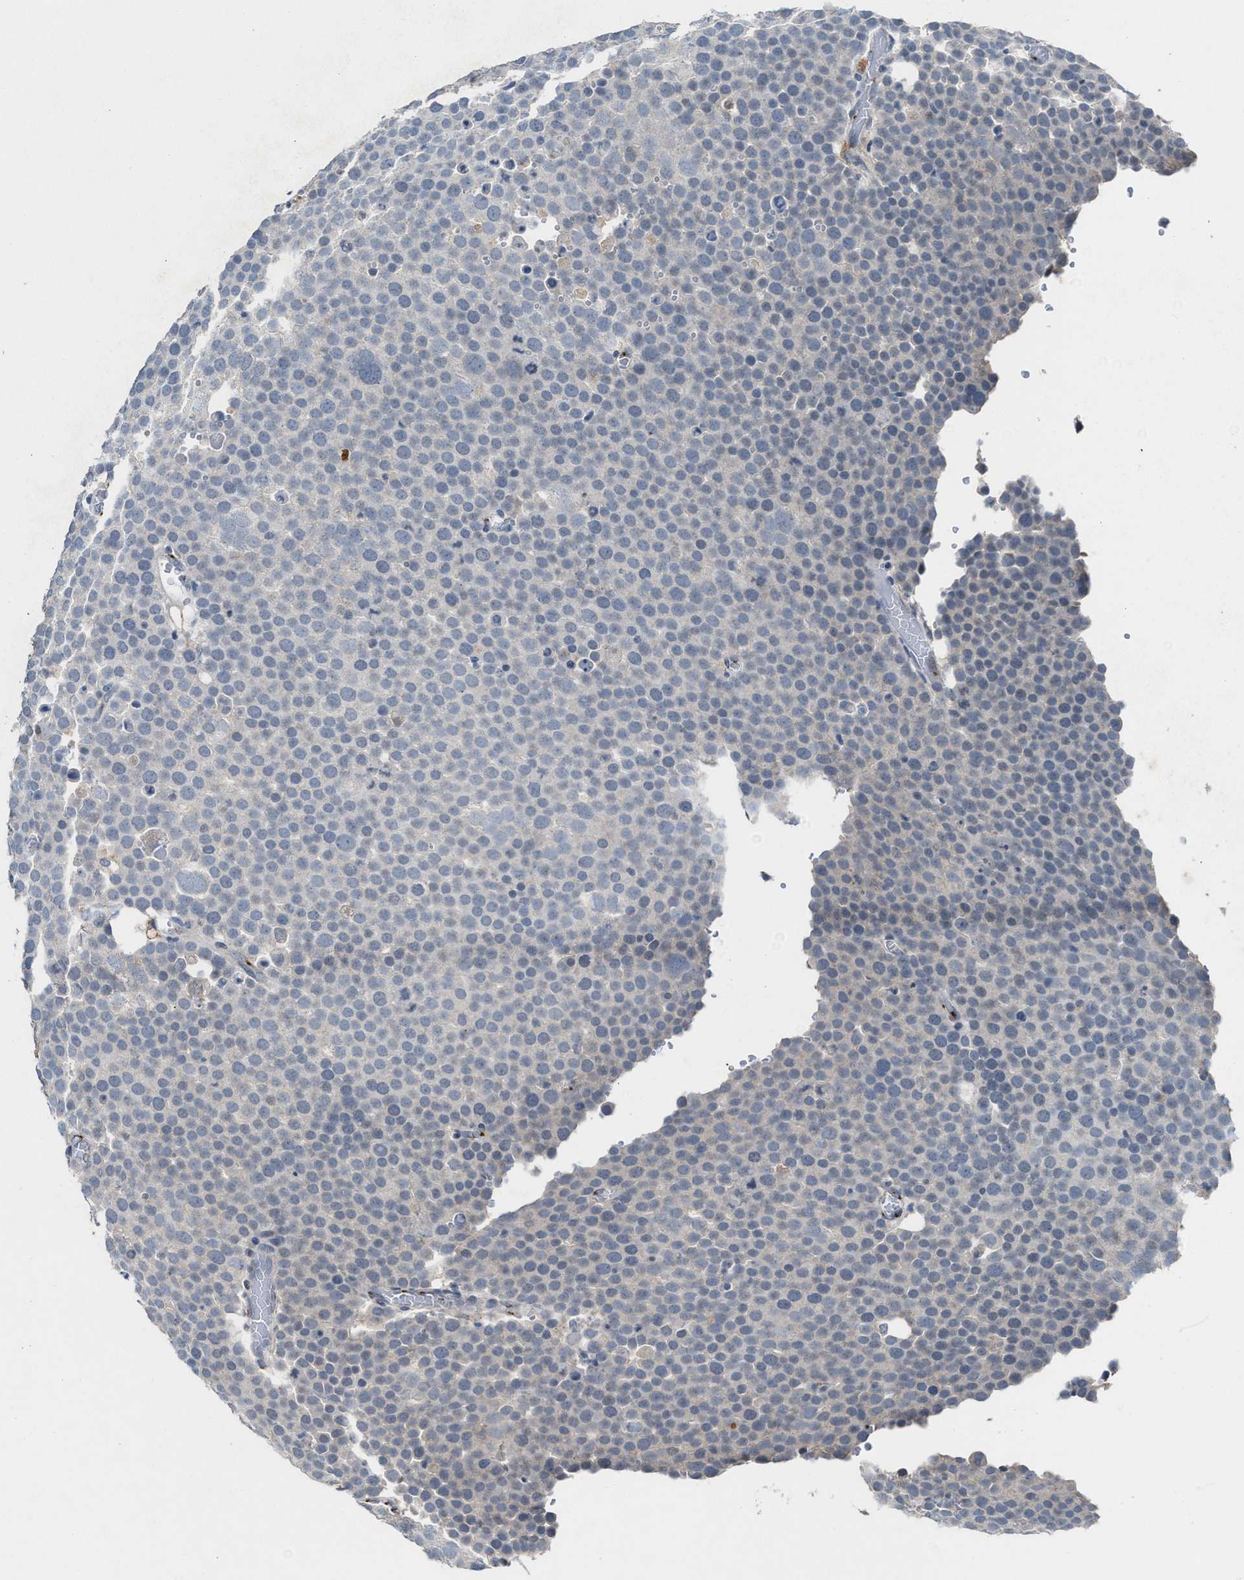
{"staining": {"intensity": "negative", "quantity": "none", "location": "none"}, "tissue": "testis cancer", "cell_type": "Tumor cells", "image_type": "cancer", "snomed": [{"axis": "morphology", "description": "Seminoma, NOS"}, {"axis": "topography", "description": "Testis"}], "caption": "DAB (3,3'-diaminobenzidine) immunohistochemical staining of testis seminoma displays no significant positivity in tumor cells. (IHC, brightfield microscopy, high magnification).", "gene": "SLC5A5", "patient": {"sex": "male", "age": 71}}